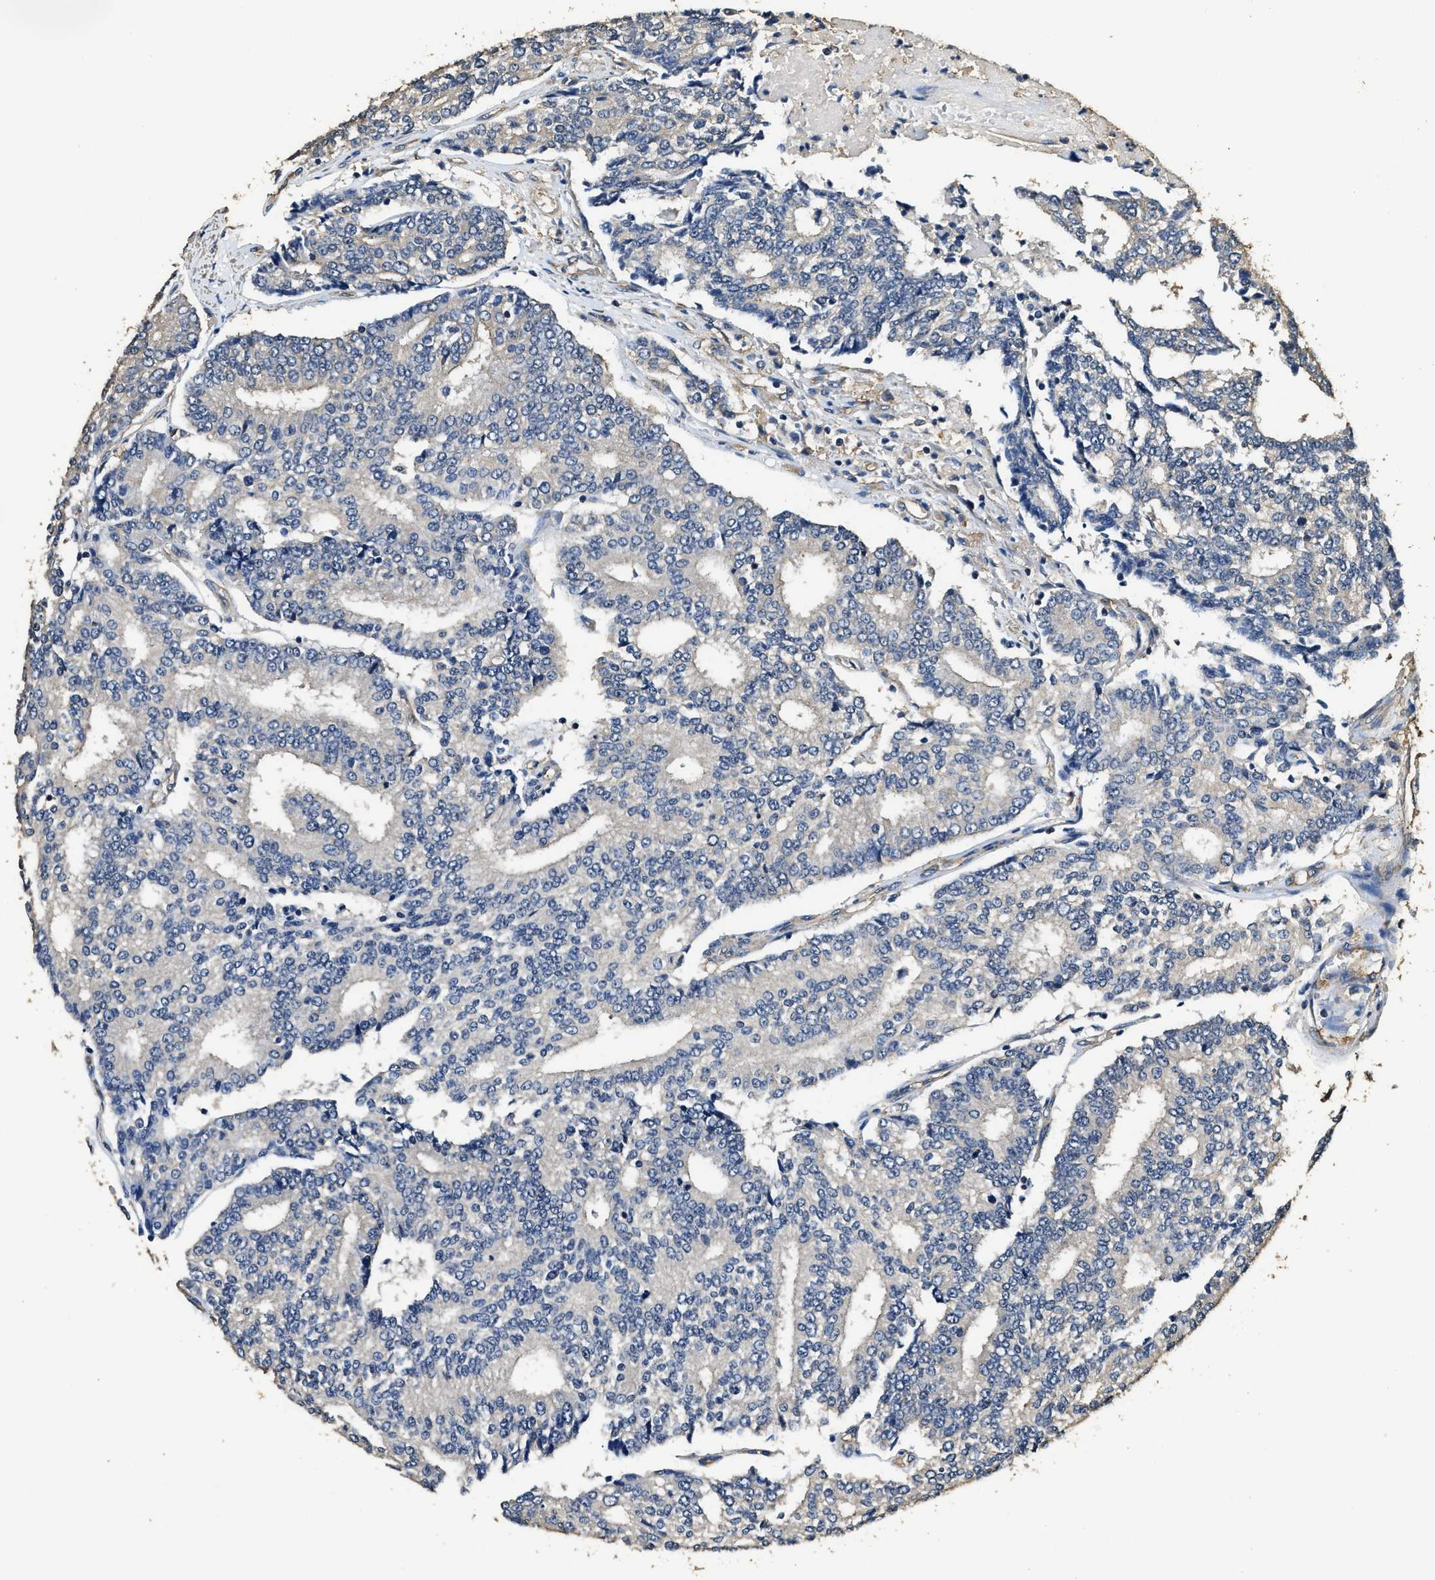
{"staining": {"intensity": "negative", "quantity": "none", "location": "none"}, "tissue": "prostate cancer", "cell_type": "Tumor cells", "image_type": "cancer", "snomed": [{"axis": "morphology", "description": "Adenocarcinoma, High grade"}, {"axis": "topography", "description": "Prostate"}], "caption": "Immunohistochemistry micrograph of neoplastic tissue: prostate high-grade adenocarcinoma stained with DAB reveals no significant protein positivity in tumor cells.", "gene": "MIB1", "patient": {"sex": "male", "age": 55}}